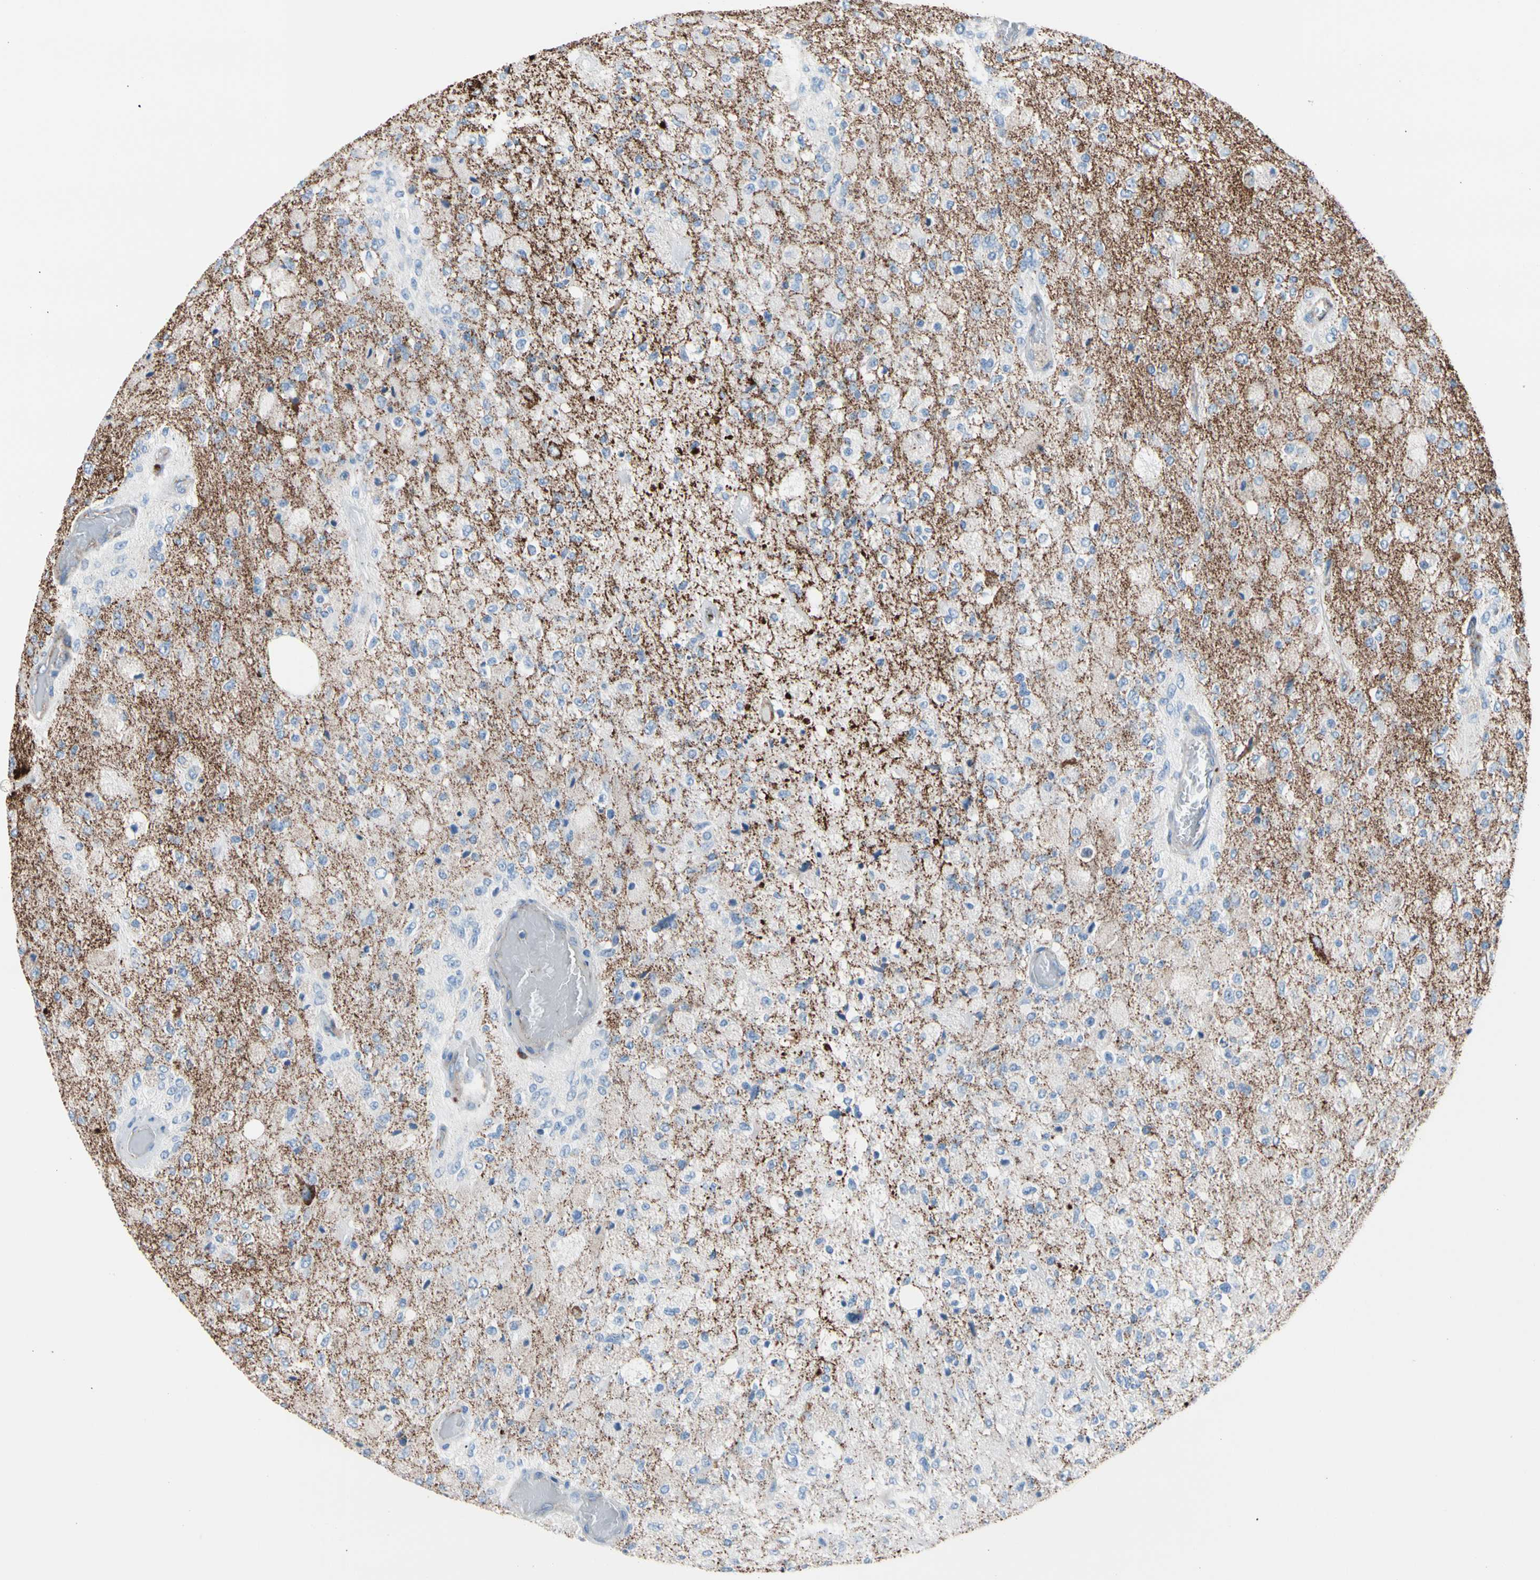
{"staining": {"intensity": "negative", "quantity": "none", "location": "none"}, "tissue": "glioma", "cell_type": "Tumor cells", "image_type": "cancer", "snomed": [{"axis": "morphology", "description": "Normal tissue, NOS"}, {"axis": "morphology", "description": "Glioma, malignant, High grade"}, {"axis": "topography", "description": "Cerebral cortex"}], "caption": "IHC of malignant glioma (high-grade) demonstrates no positivity in tumor cells. (Immunohistochemistry (ihc), brightfield microscopy, high magnification).", "gene": "HK1", "patient": {"sex": "male", "age": 77}}